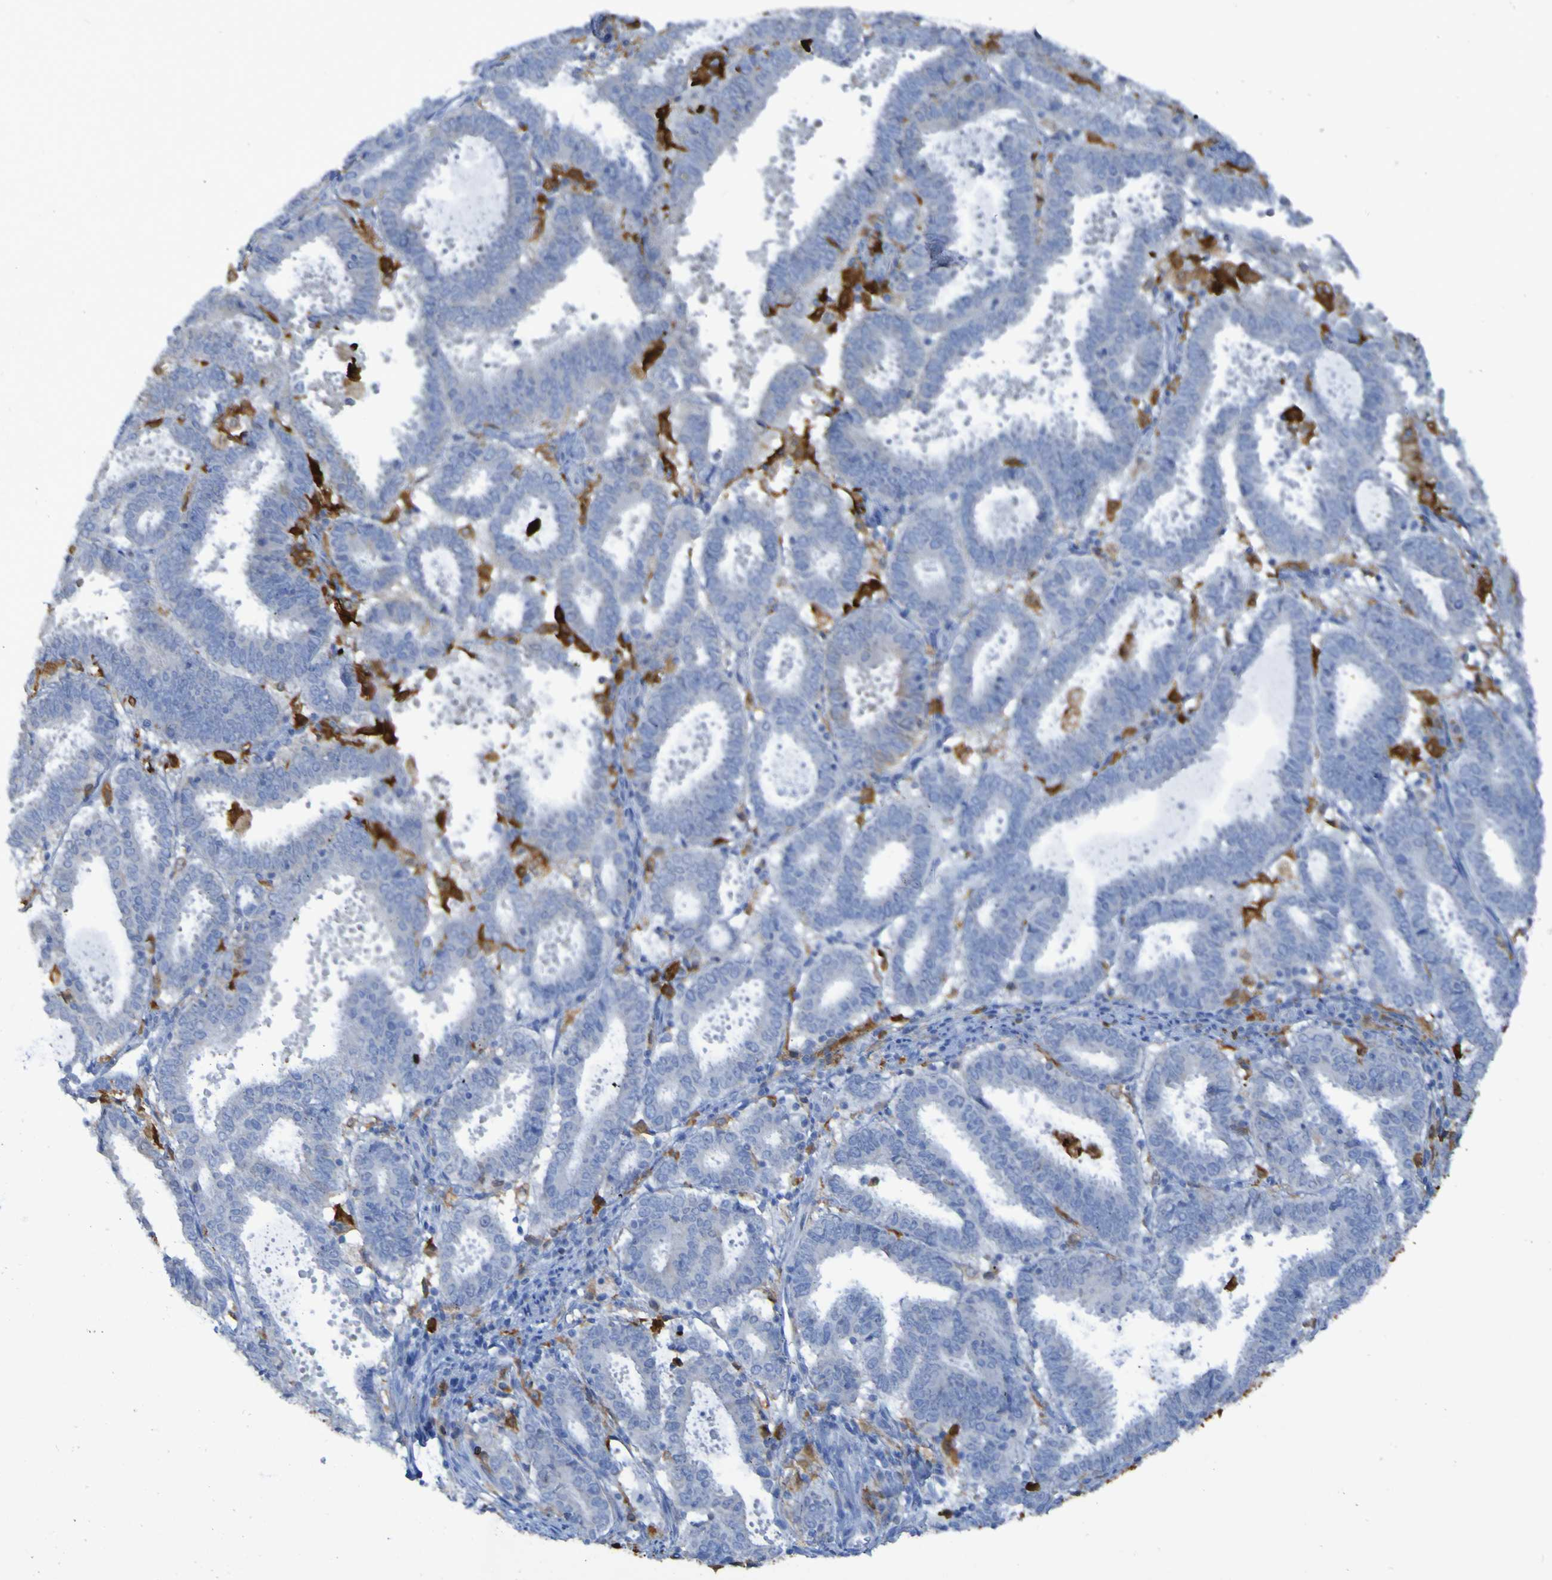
{"staining": {"intensity": "negative", "quantity": "none", "location": "none"}, "tissue": "endometrial cancer", "cell_type": "Tumor cells", "image_type": "cancer", "snomed": [{"axis": "morphology", "description": "Adenocarcinoma, NOS"}, {"axis": "topography", "description": "Uterus"}], "caption": "Immunohistochemical staining of human adenocarcinoma (endometrial) reveals no significant positivity in tumor cells.", "gene": "MPPE1", "patient": {"sex": "female", "age": 83}}